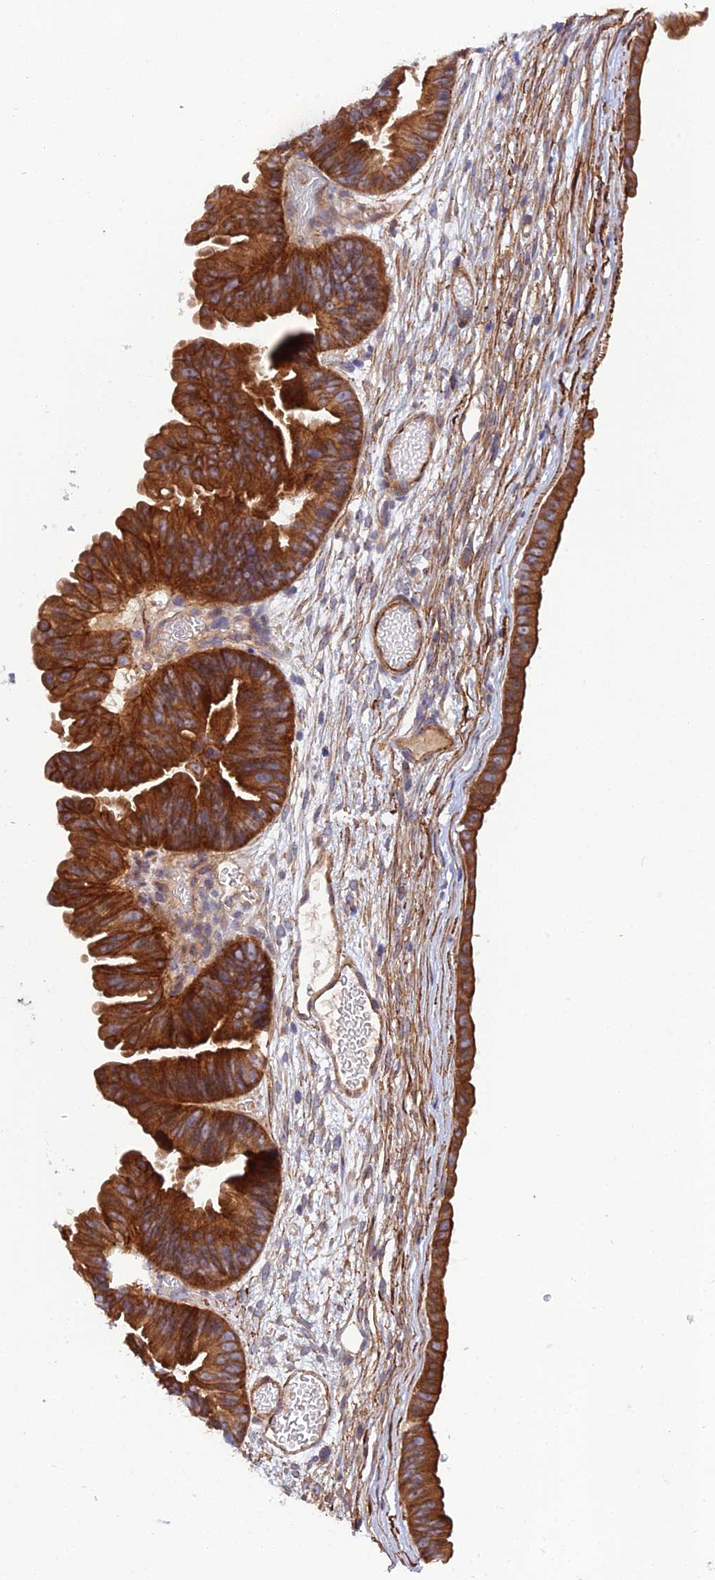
{"staining": {"intensity": "strong", "quantity": ">75%", "location": "cytoplasmic/membranous"}, "tissue": "ovarian cancer", "cell_type": "Tumor cells", "image_type": "cancer", "snomed": [{"axis": "morphology", "description": "Cystadenocarcinoma, mucinous, NOS"}, {"axis": "topography", "description": "Ovary"}], "caption": "Ovarian cancer (mucinous cystadenocarcinoma) stained with a brown dye shows strong cytoplasmic/membranous positive expression in approximately >75% of tumor cells.", "gene": "RALGAPA2", "patient": {"sex": "female", "age": 61}}